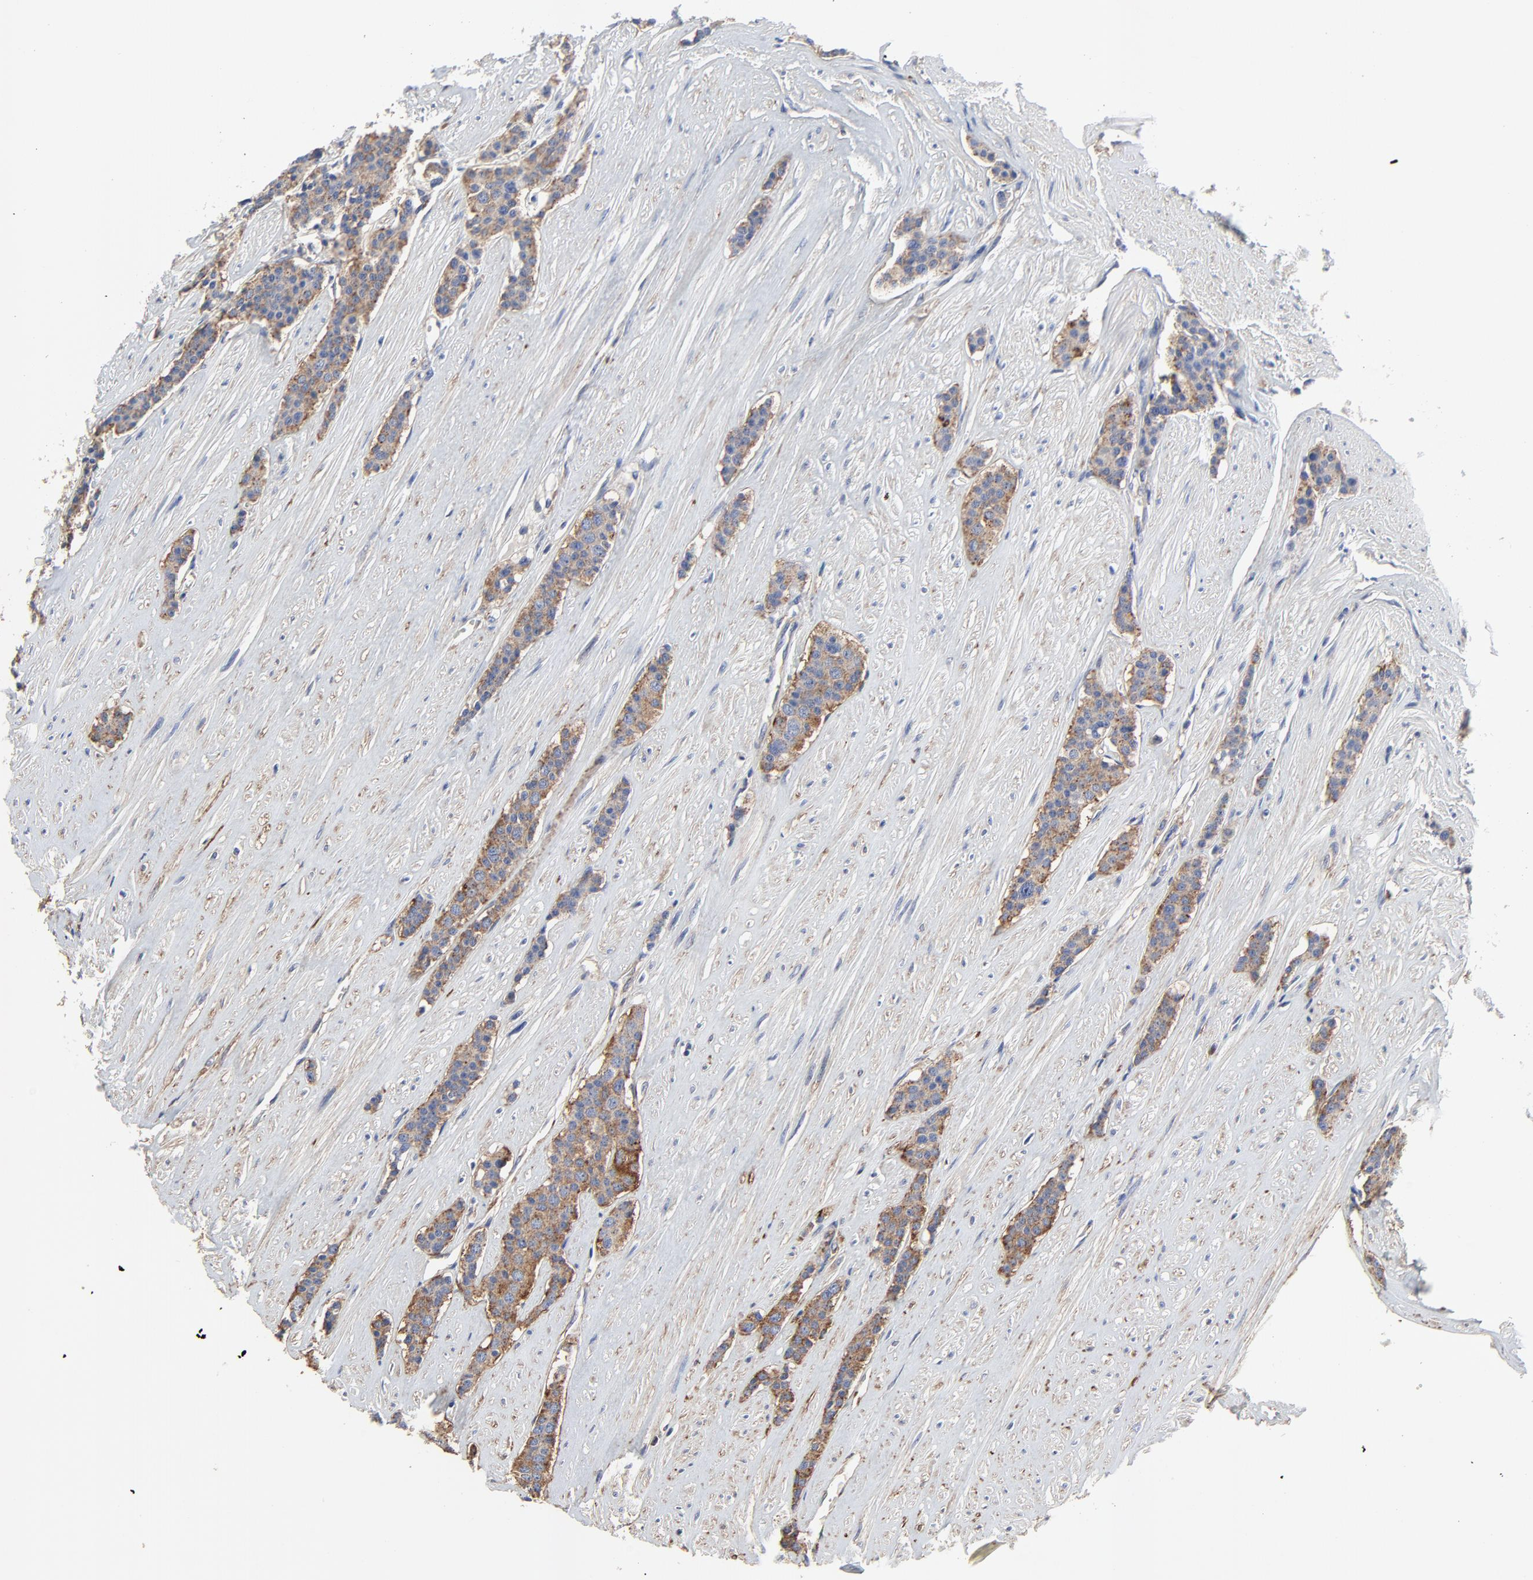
{"staining": {"intensity": "moderate", "quantity": ">75%", "location": "cytoplasmic/membranous"}, "tissue": "carcinoid", "cell_type": "Tumor cells", "image_type": "cancer", "snomed": [{"axis": "morphology", "description": "Carcinoid, malignant, NOS"}, {"axis": "topography", "description": "Small intestine"}], "caption": "High-power microscopy captured an immunohistochemistry image of carcinoid (malignant), revealing moderate cytoplasmic/membranous positivity in about >75% of tumor cells.", "gene": "NXF3", "patient": {"sex": "male", "age": 60}}